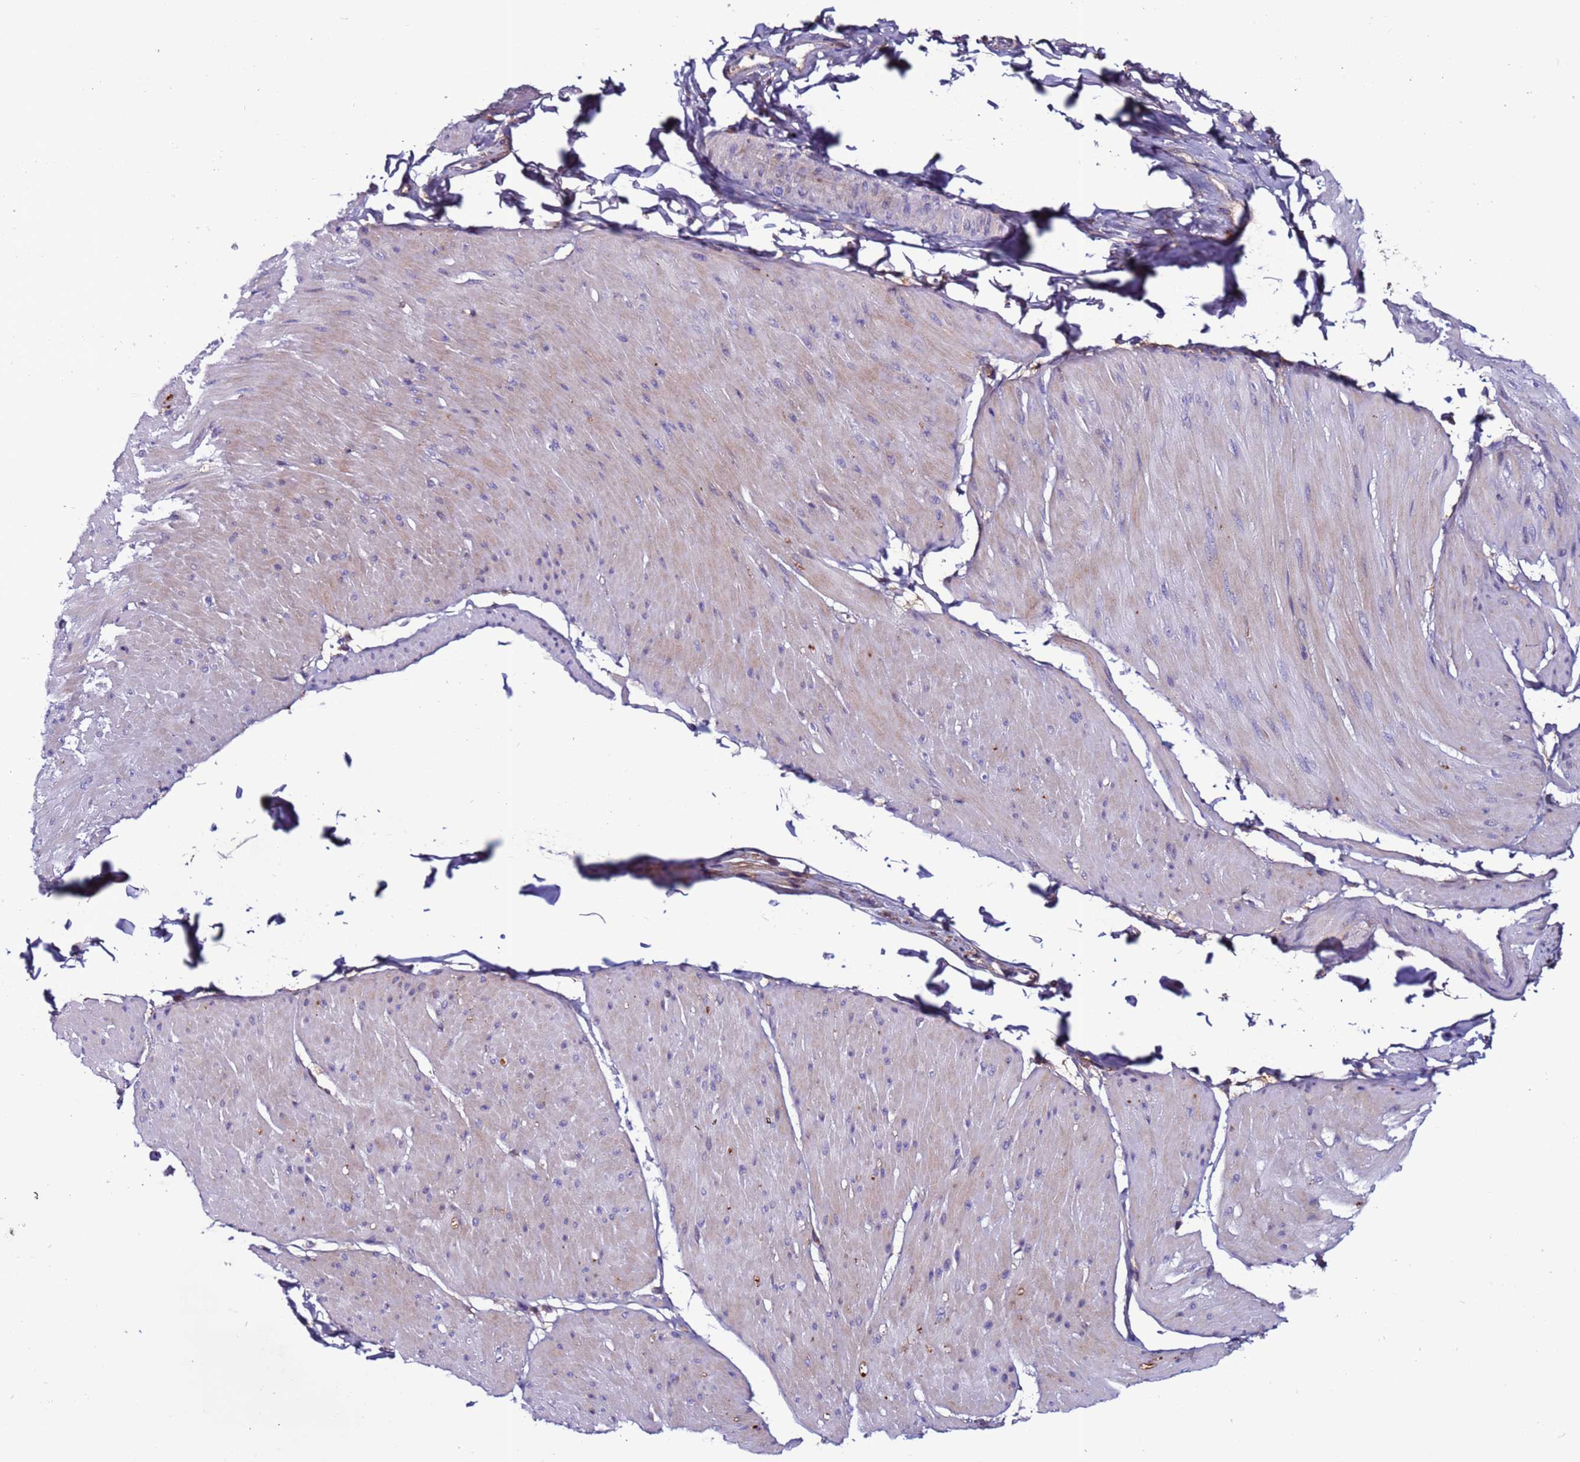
{"staining": {"intensity": "weak", "quantity": "<25%", "location": "cytoplasmic/membranous"}, "tissue": "smooth muscle", "cell_type": "Smooth muscle cells", "image_type": "normal", "snomed": [{"axis": "morphology", "description": "Urothelial carcinoma, High grade"}, {"axis": "topography", "description": "Urinary bladder"}], "caption": "Human smooth muscle stained for a protein using immunohistochemistry (IHC) exhibits no staining in smooth muscle cells.", "gene": "C8G", "patient": {"sex": "male", "age": 46}}